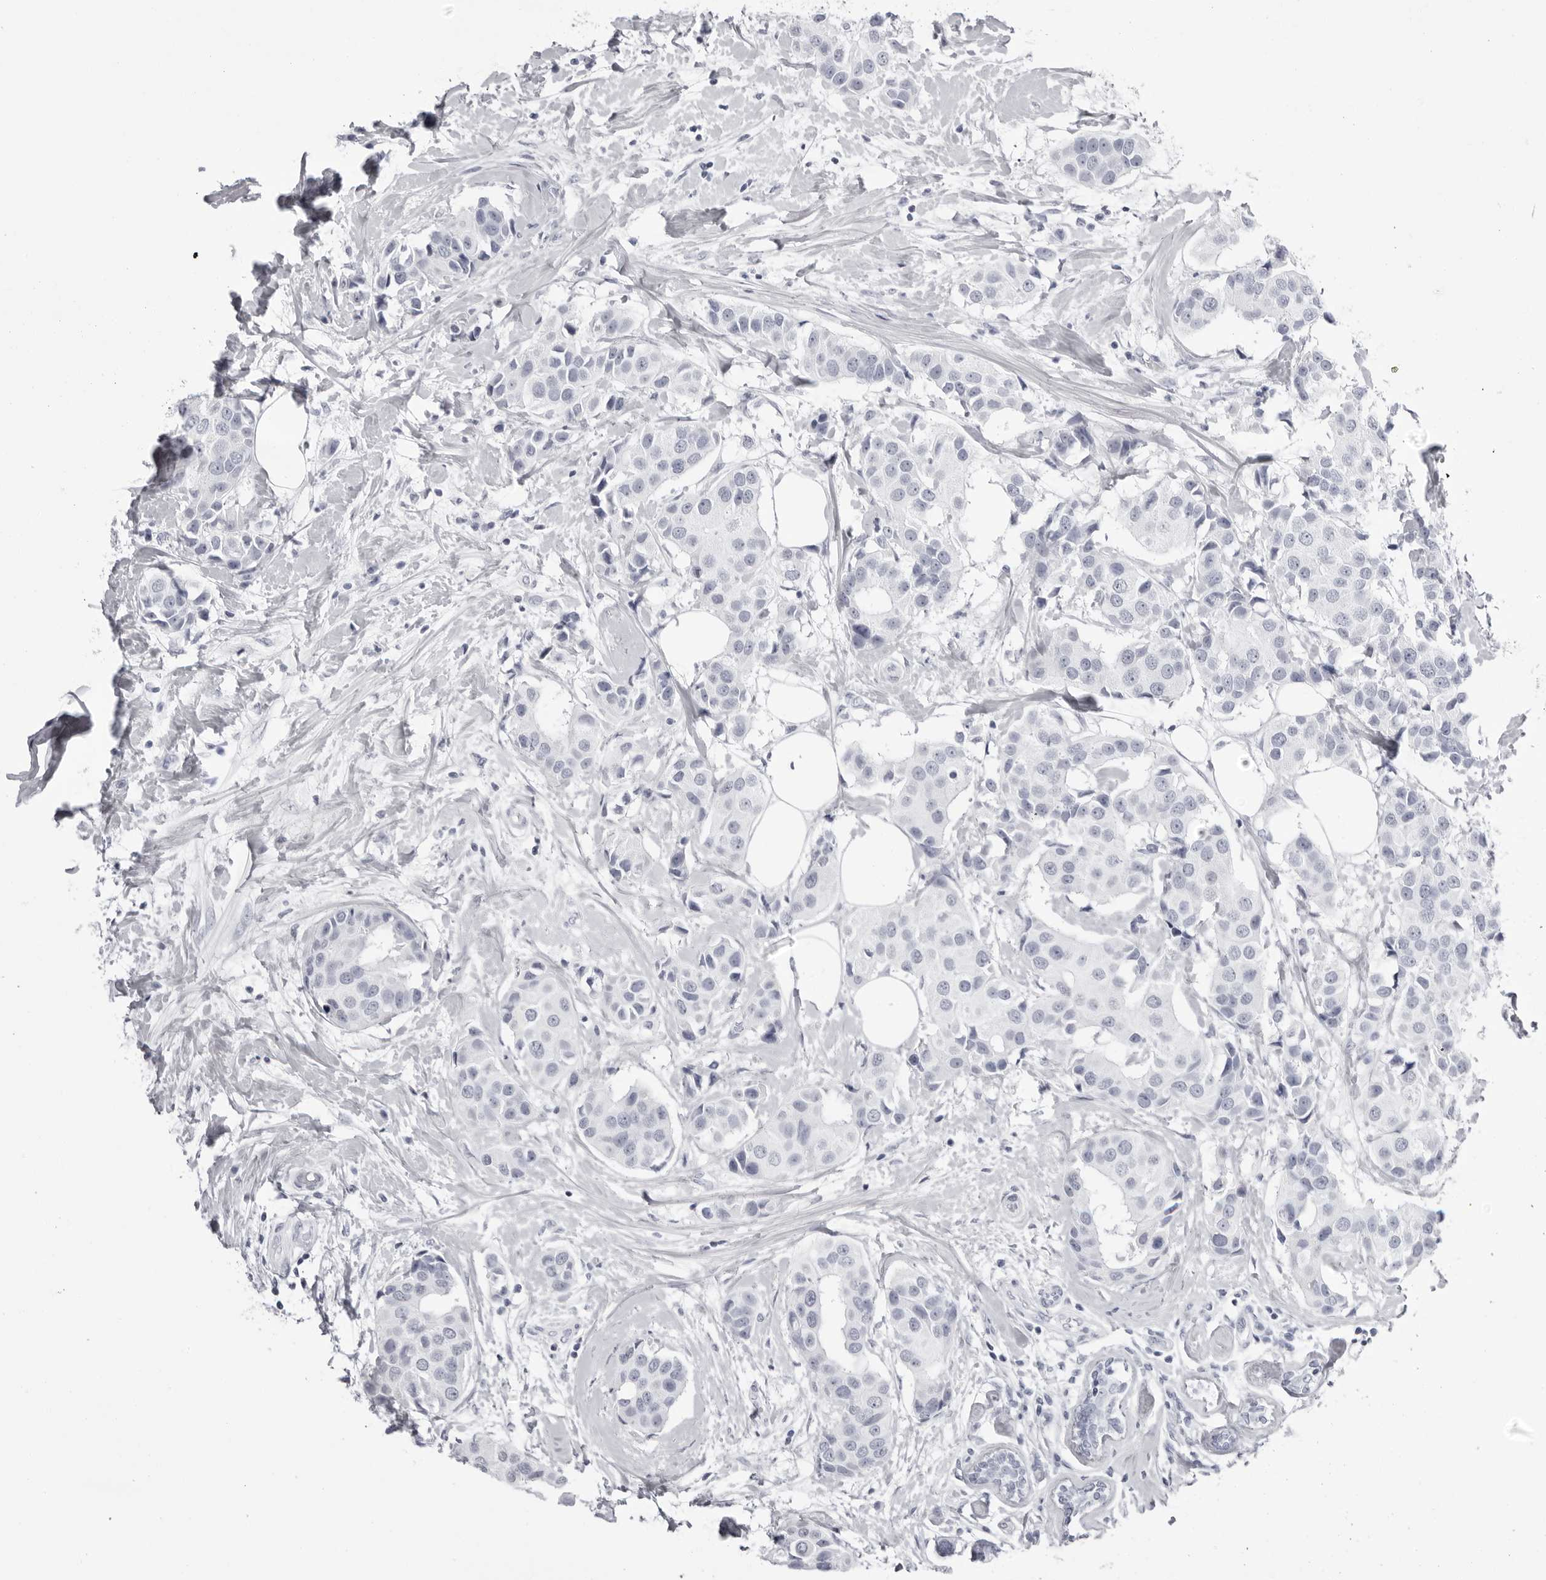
{"staining": {"intensity": "negative", "quantity": "none", "location": "none"}, "tissue": "breast cancer", "cell_type": "Tumor cells", "image_type": "cancer", "snomed": [{"axis": "morphology", "description": "Normal tissue, NOS"}, {"axis": "morphology", "description": "Duct carcinoma"}, {"axis": "topography", "description": "Breast"}], "caption": "Immunohistochemistry histopathology image of neoplastic tissue: human breast cancer (invasive ductal carcinoma) stained with DAB reveals no significant protein positivity in tumor cells. (DAB immunohistochemistry (IHC), high magnification).", "gene": "TMOD4", "patient": {"sex": "female", "age": 39}}